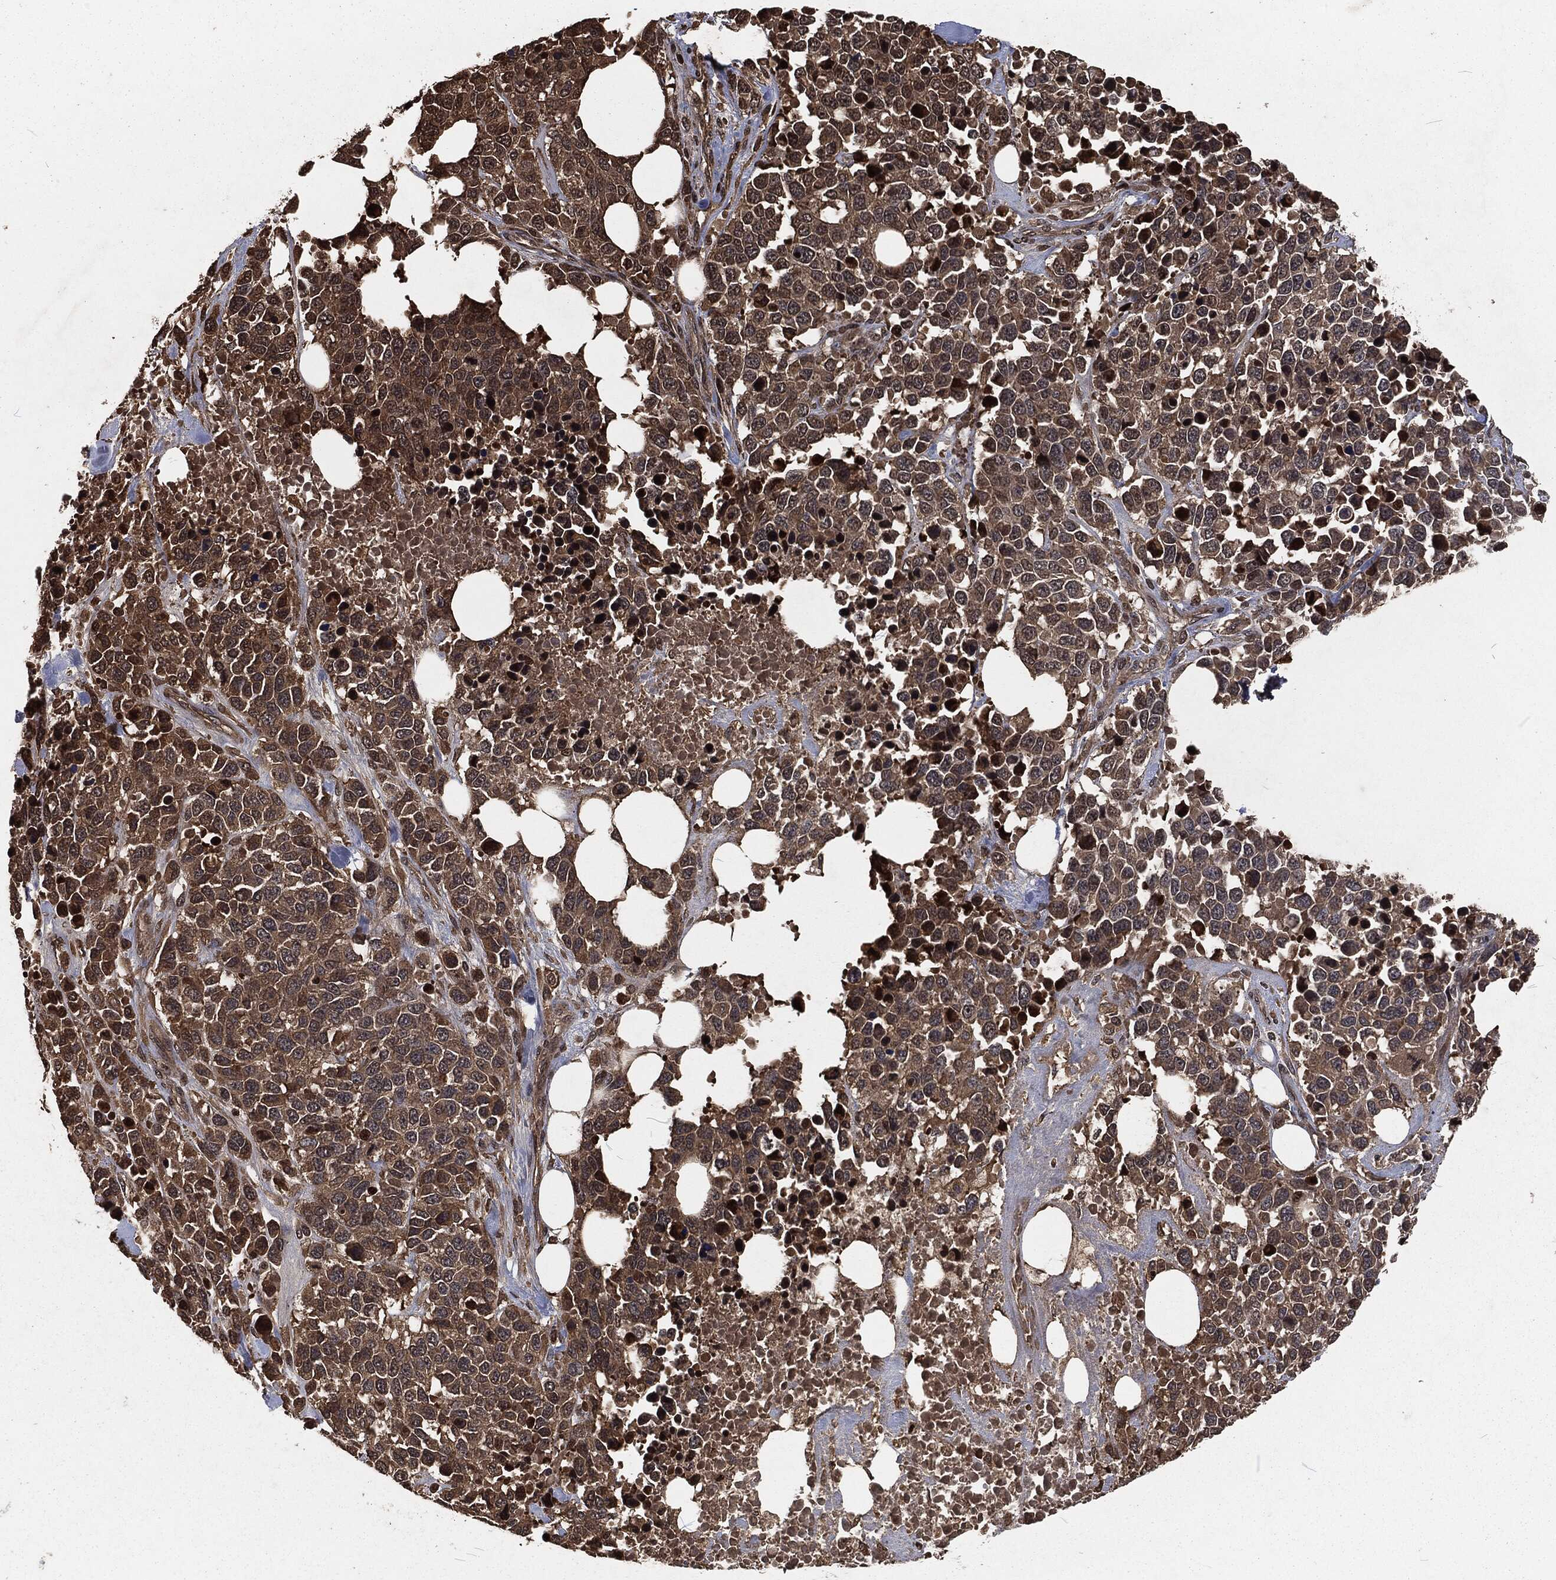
{"staining": {"intensity": "moderate", "quantity": "25%-75%", "location": "cytoplasmic/membranous,nuclear"}, "tissue": "melanoma", "cell_type": "Tumor cells", "image_type": "cancer", "snomed": [{"axis": "morphology", "description": "Malignant melanoma, Metastatic site"}, {"axis": "topography", "description": "Skin"}], "caption": "Immunohistochemistry (IHC) staining of malignant melanoma (metastatic site), which displays medium levels of moderate cytoplasmic/membranous and nuclear expression in approximately 25%-75% of tumor cells indicating moderate cytoplasmic/membranous and nuclear protein staining. The staining was performed using DAB (brown) for protein detection and nuclei were counterstained in hematoxylin (blue).", "gene": "SNAI1", "patient": {"sex": "male", "age": 84}}